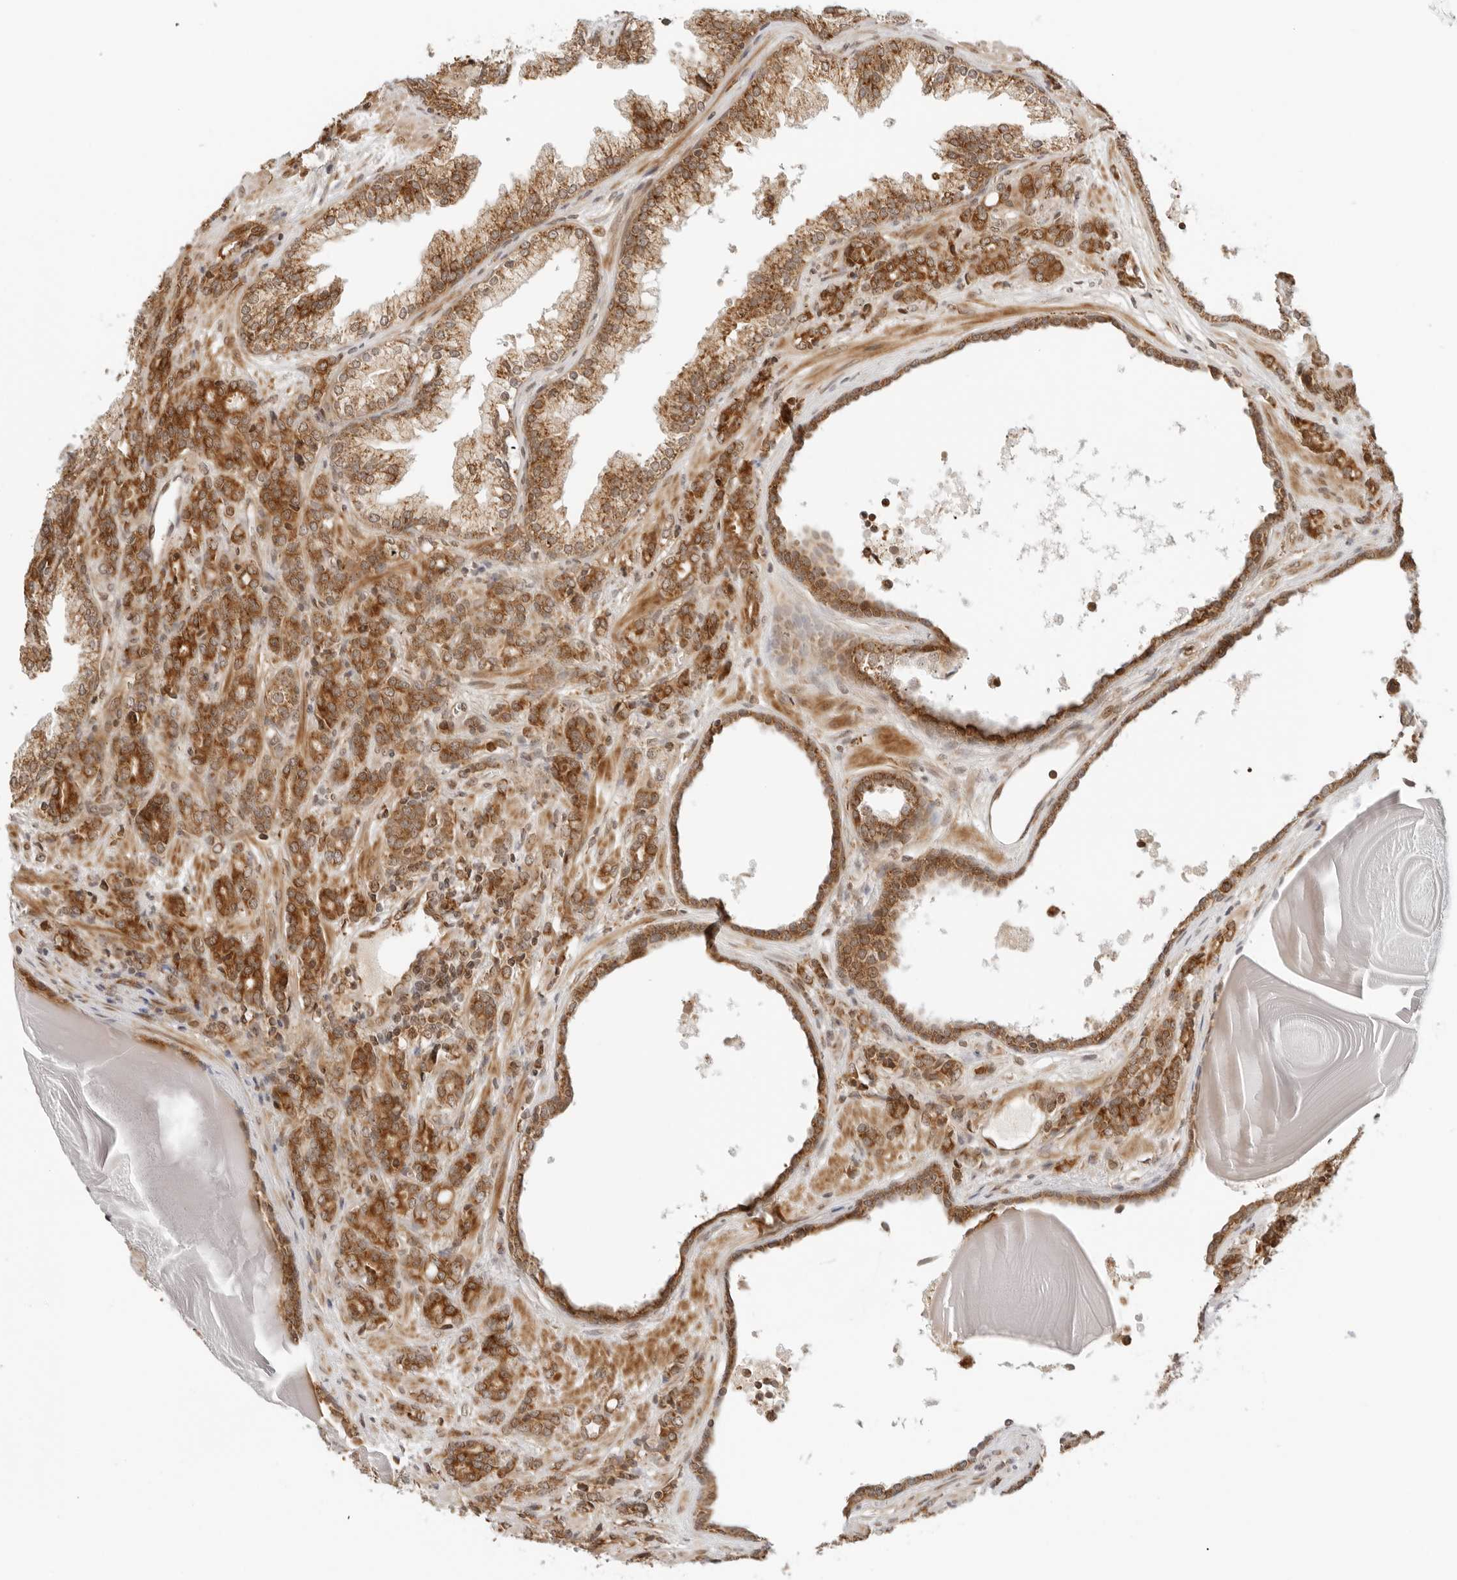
{"staining": {"intensity": "strong", "quantity": ">75%", "location": "cytoplasmic/membranous"}, "tissue": "prostate cancer", "cell_type": "Tumor cells", "image_type": "cancer", "snomed": [{"axis": "morphology", "description": "Adenocarcinoma, High grade"}, {"axis": "topography", "description": "Prostate"}], "caption": "A histopathology image showing strong cytoplasmic/membranous staining in about >75% of tumor cells in prostate cancer (adenocarcinoma (high-grade)), as visualized by brown immunohistochemical staining.", "gene": "RC3H1", "patient": {"sex": "male", "age": 62}}